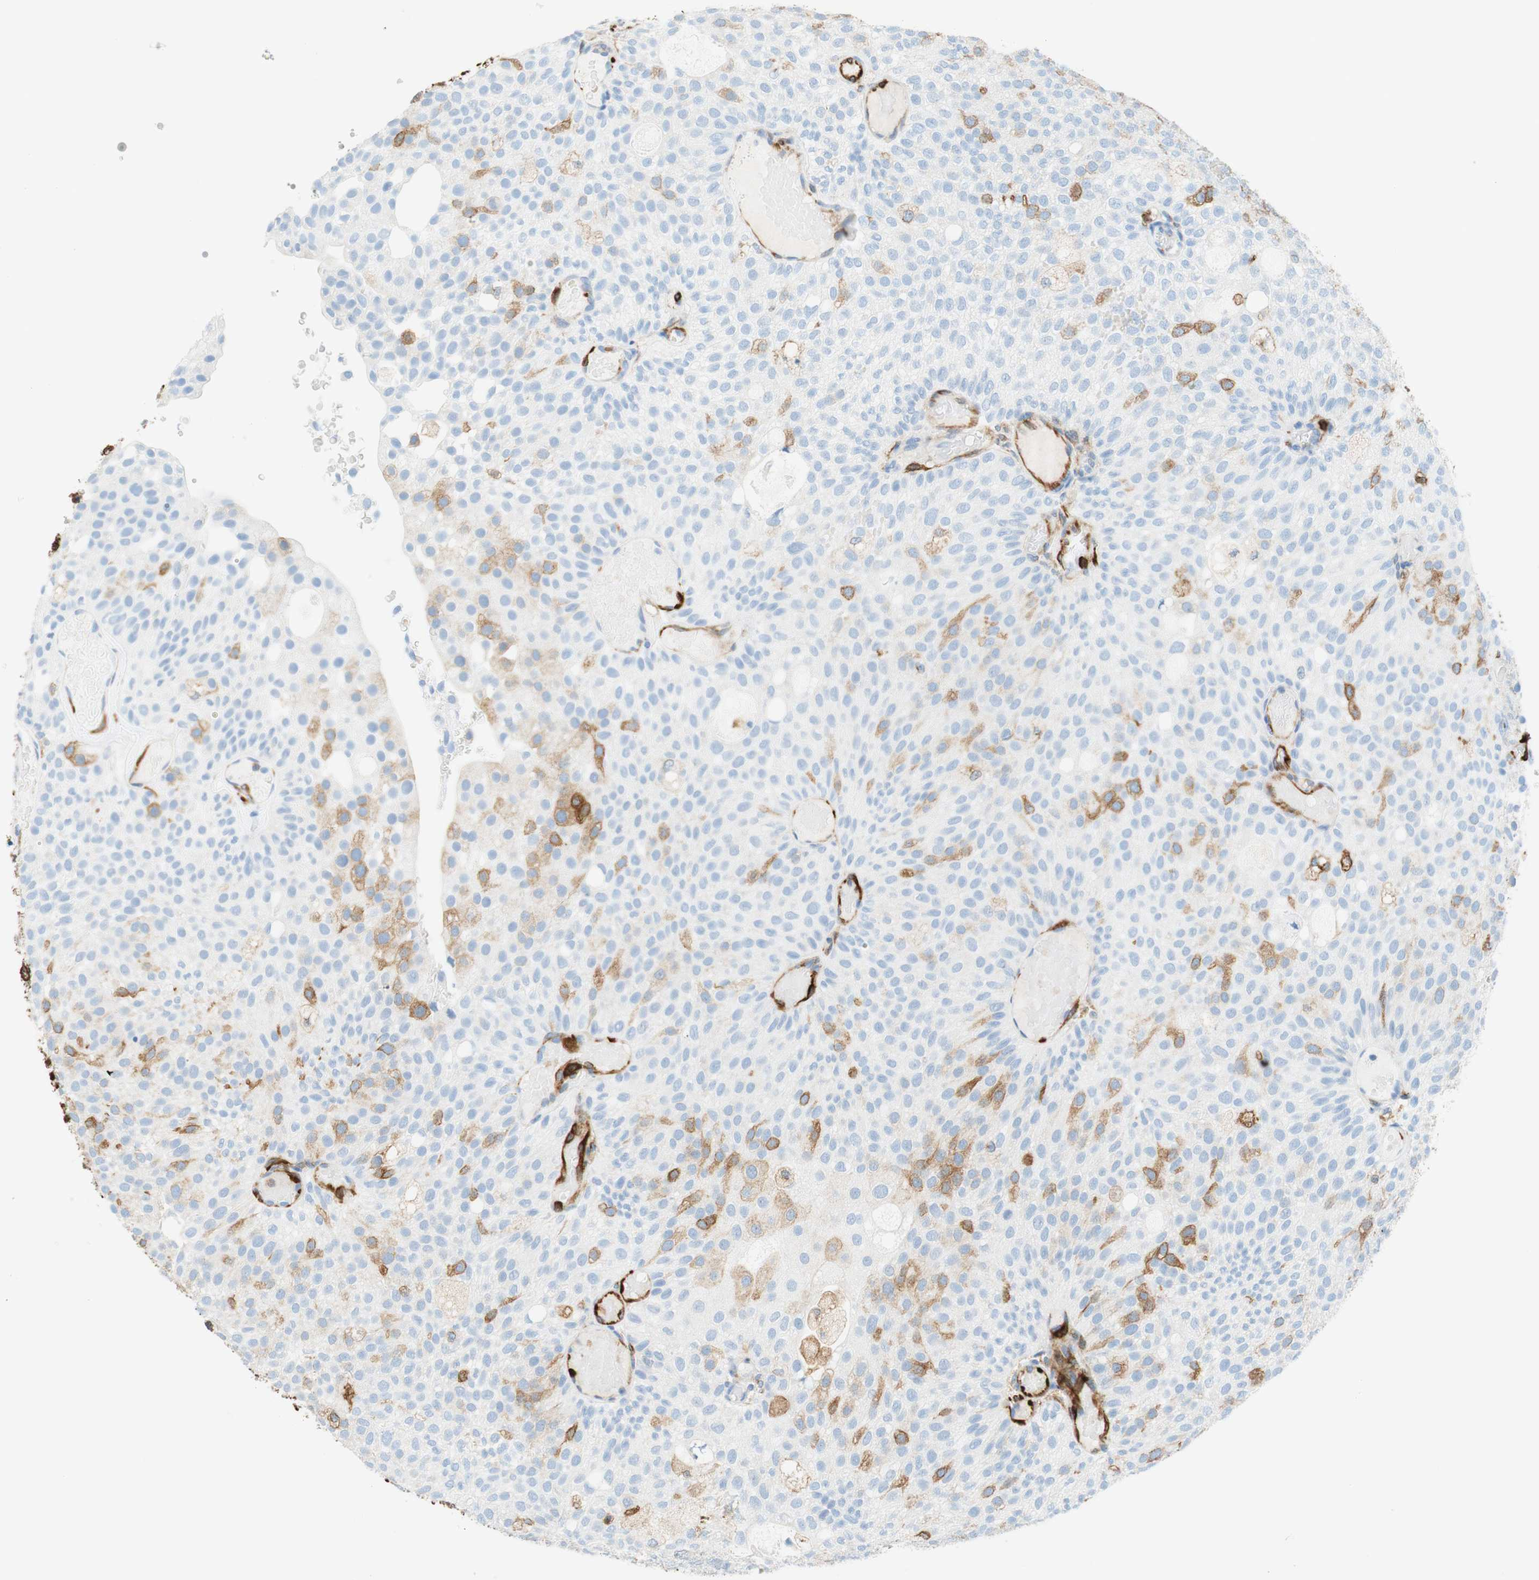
{"staining": {"intensity": "moderate", "quantity": "<25%", "location": "cytoplasmic/membranous"}, "tissue": "urothelial cancer", "cell_type": "Tumor cells", "image_type": "cancer", "snomed": [{"axis": "morphology", "description": "Urothelial carcinoma, Low grade"}, {"axis": "topography", "description": "Urinary bladder"}], "caption": "Immunohistochemical staining of human urothelial cancer shows low levels of moderate cytoplasmic/membranous protein expression in approximately <25% of tumor cells.", "gene": "STMN1", "patient": {"sex": "male", "age": 78}}